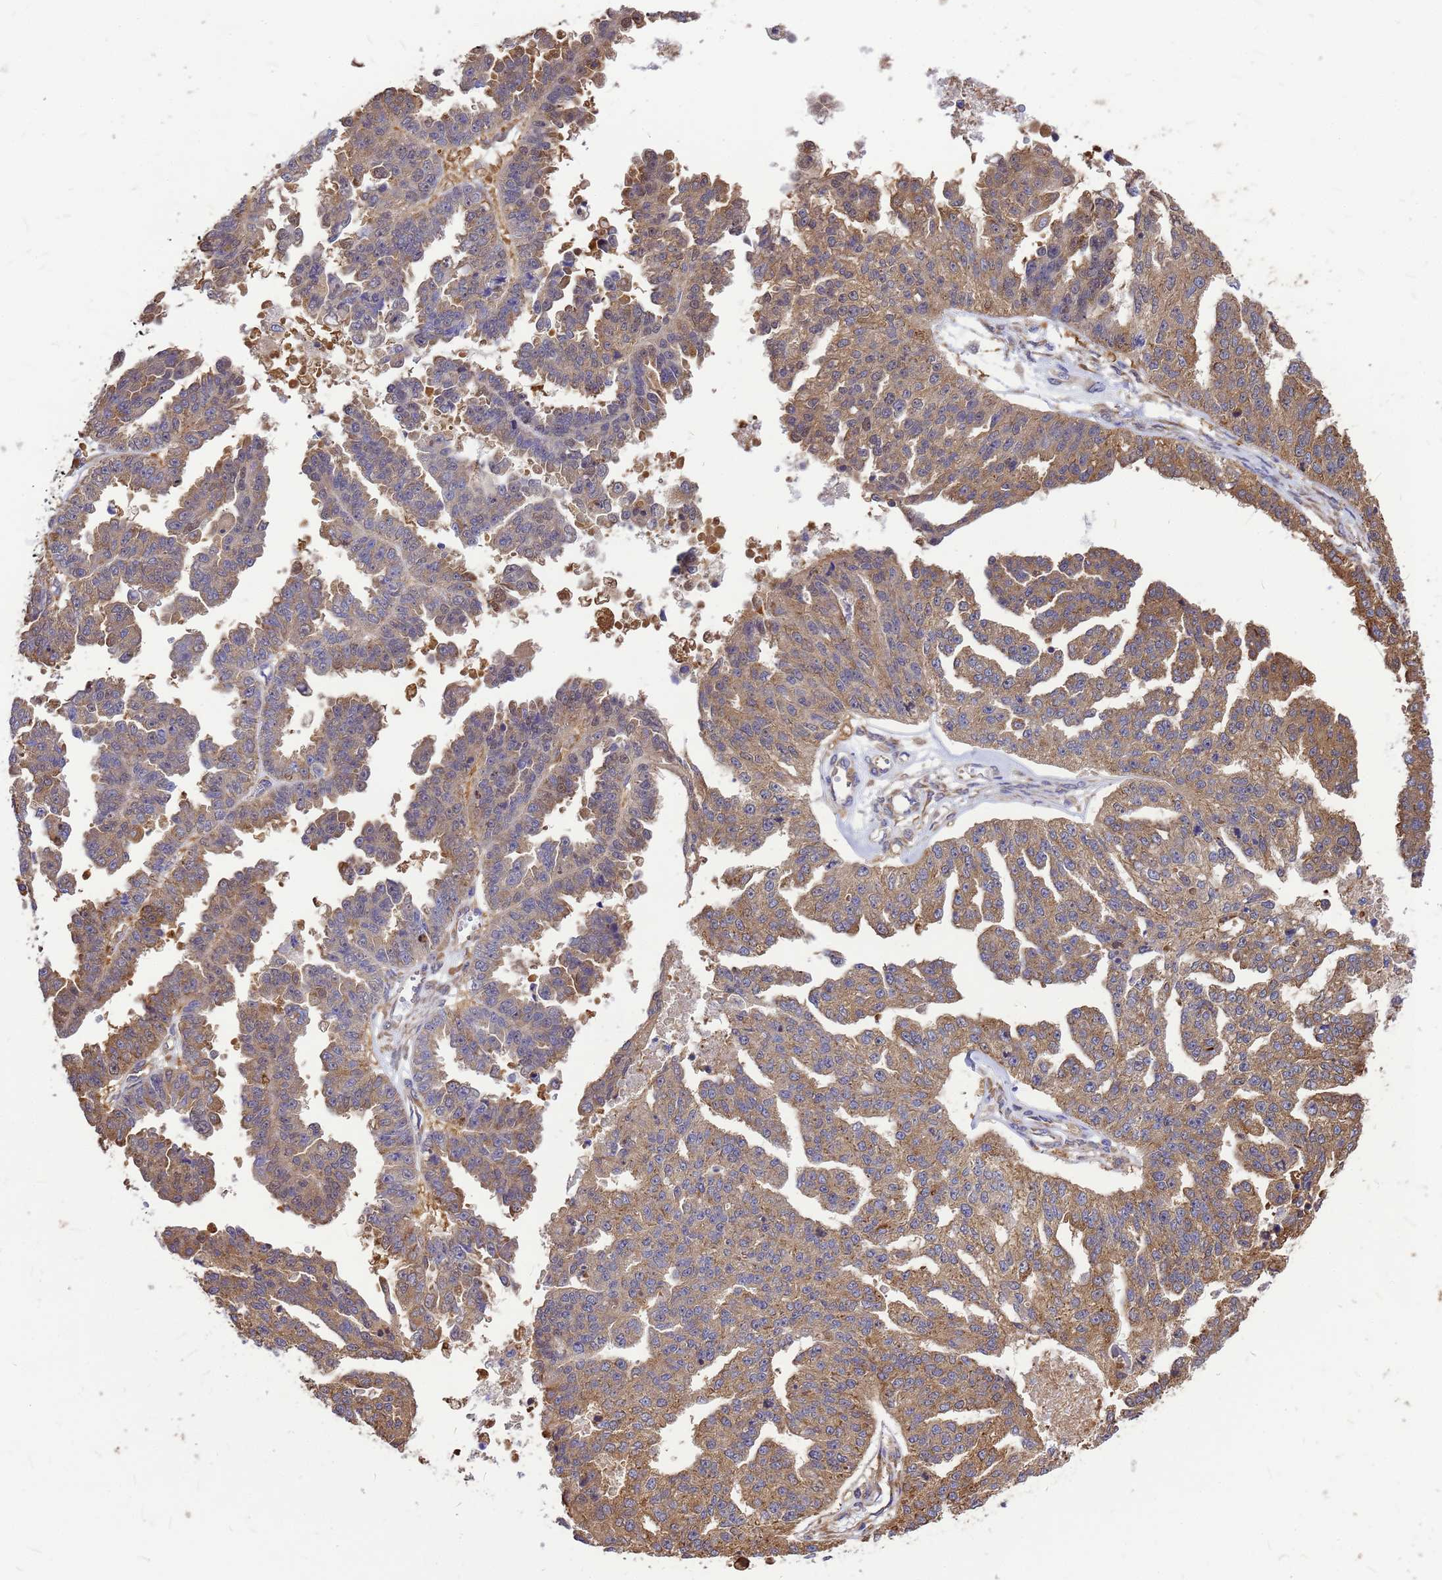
{"staining": {"intensity": "weak", "quantity": ">75%", "location": "cytoplasmic/membranous"}, "tissue": "ovarian cancer", "cell_type": "Tumor cells", "image_type": "cancer", "snomed": [{"axis": "morphology", "description": "Cystadenocarcinoma, serous, NOS"}, {"axis": "topography", "description": "Ovary"}], "caption": "Tumor cells reveal low levels of weak cytoplasmic/membranous expression in about >75% of cells in ovarian cancer (serous cystadenocarcinoma).", "gene": "GID4", "patient": {"sex": "female", "age": 58}}